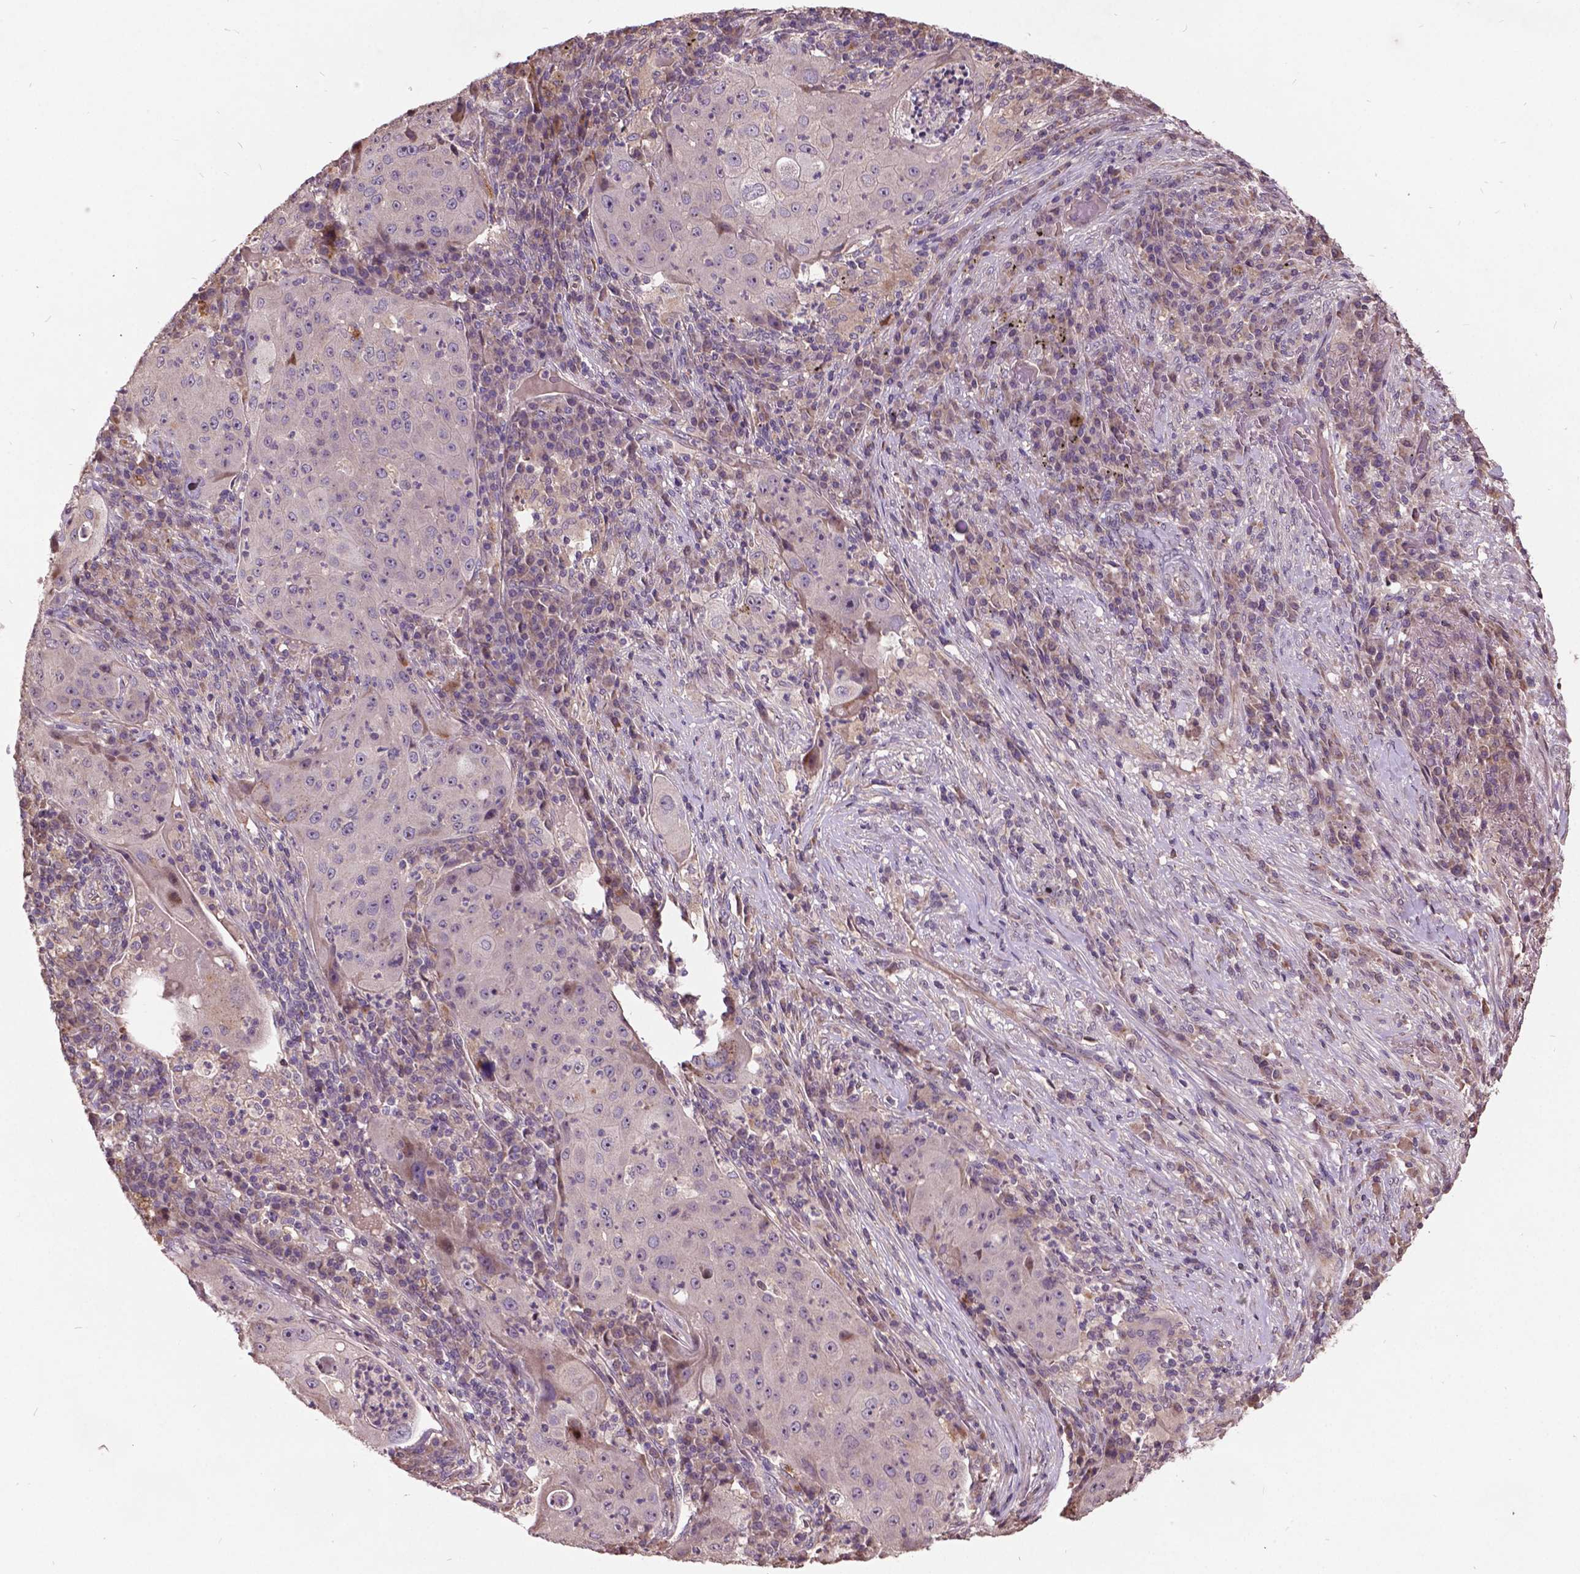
{"staining": {"intensity": "negative", "quantity": "none", "location": "none"}, "tissue": "lung cancer", "cell_type": "Tumor cells", "image_type": "cancer", "snomed": [{"axis": "morphology", "description": "Squamous cell carcinoma, NOS"}, {"axis": "topography", "description": "Lung"}], "caption": "Squamous cell carcinoma (lung) was stained to show a protein in brown. There is no significant staining in tumor cells.", "gene": "AP1S3", "patient": {"sex": "female", "age": 59}}